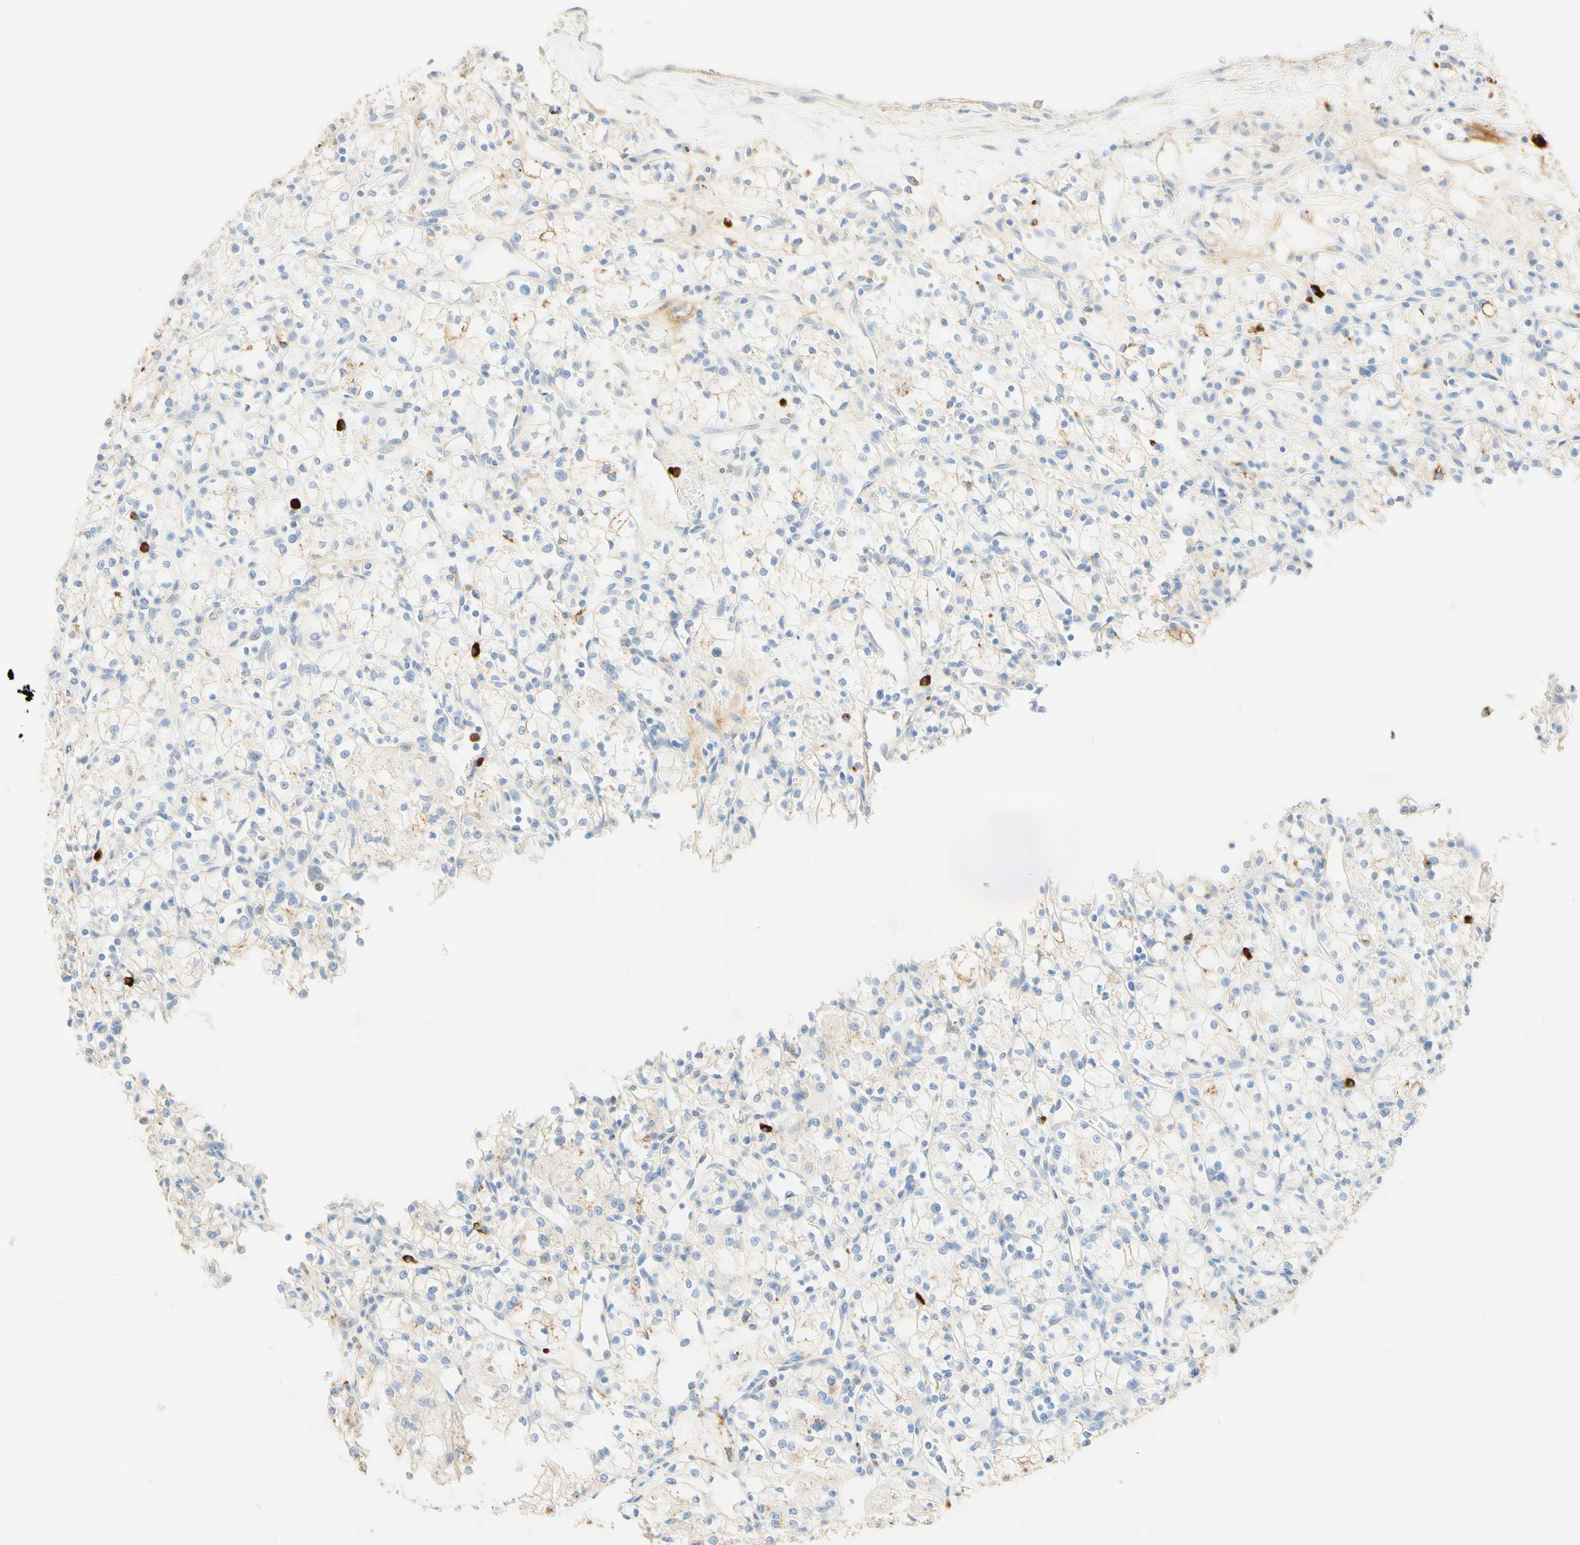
{"staining": {"intensity": "negative", "quantity": "none", "location": "none"}, "tissue": "renal cancer", "cell_type": "Tumor cells", "image_type": "cancer", "snomed": [{"axis": "morphology", "description": "Normal tissue, NOS"}, {"axis": "morphology", "description": "Adenocarcinoma, NOS"}, {"axis": "topography", "description": "Kidney"}], "caption": "A micrograph of renal cancer stained for a protein displays no brown staining in tumor cells.", "gene": "CD63", "patient": {"sex": "male", "age": 59}}